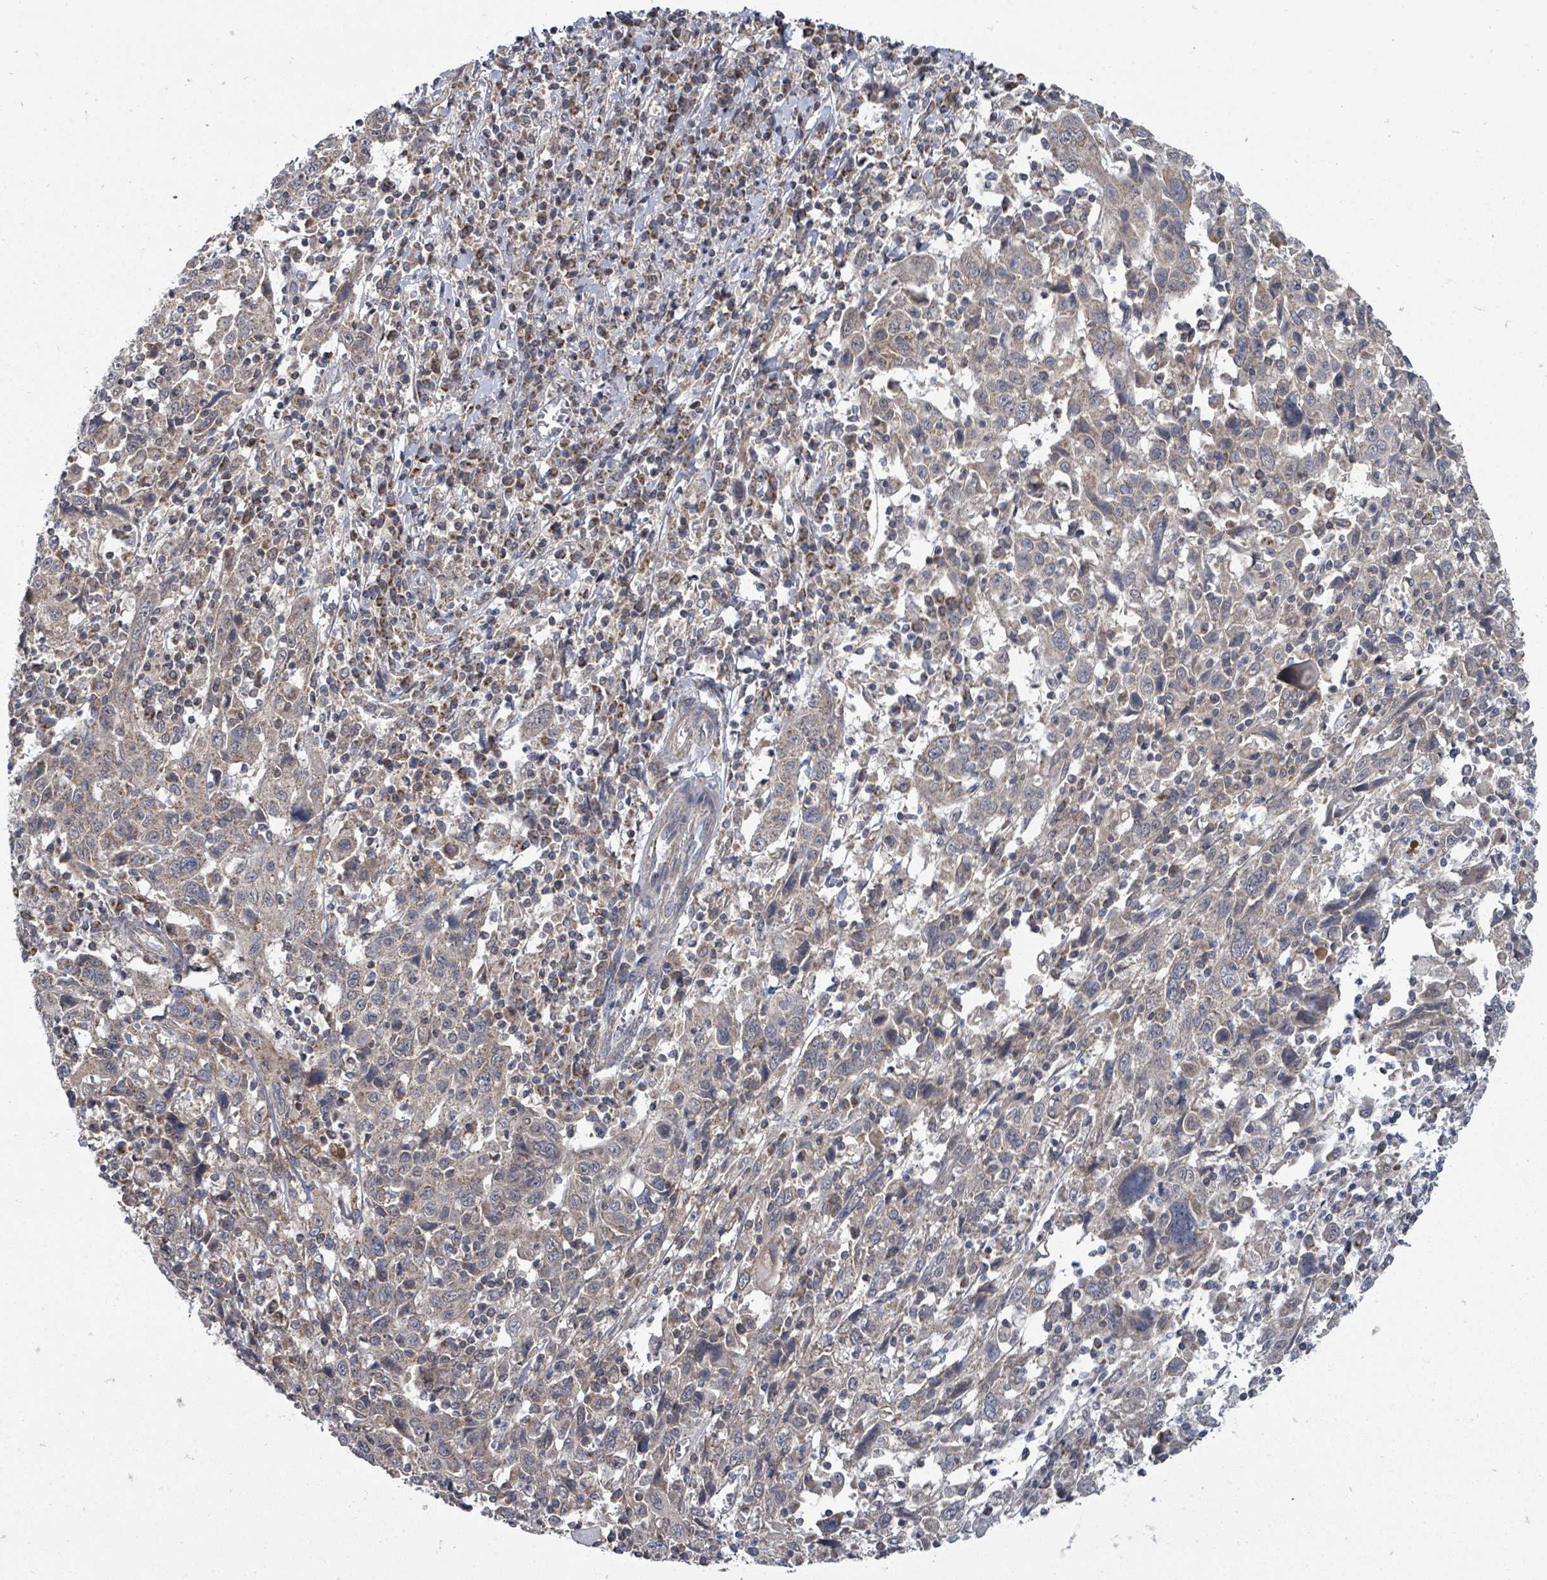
{"staining": {"intensity": "weak", "quantity": "<25%", "location": "cytoplasmic/membranous"}, "tissue": "cervical cancer", "cell_type": "Tumor cells", "image_type": "cancer", "snomed": [{"axis": "morphology", "description": "Squamous cell carcinoma, NOS"}, {"axis": "topography", "description": "Cervix"}], "caption": "Immunohistochemical staining of human cervical squamous cell carcinoma exhibits no significant staining in tumor cells.", "gene": "MAGOHB", "patient": {"sex": "female", "age": 46}}